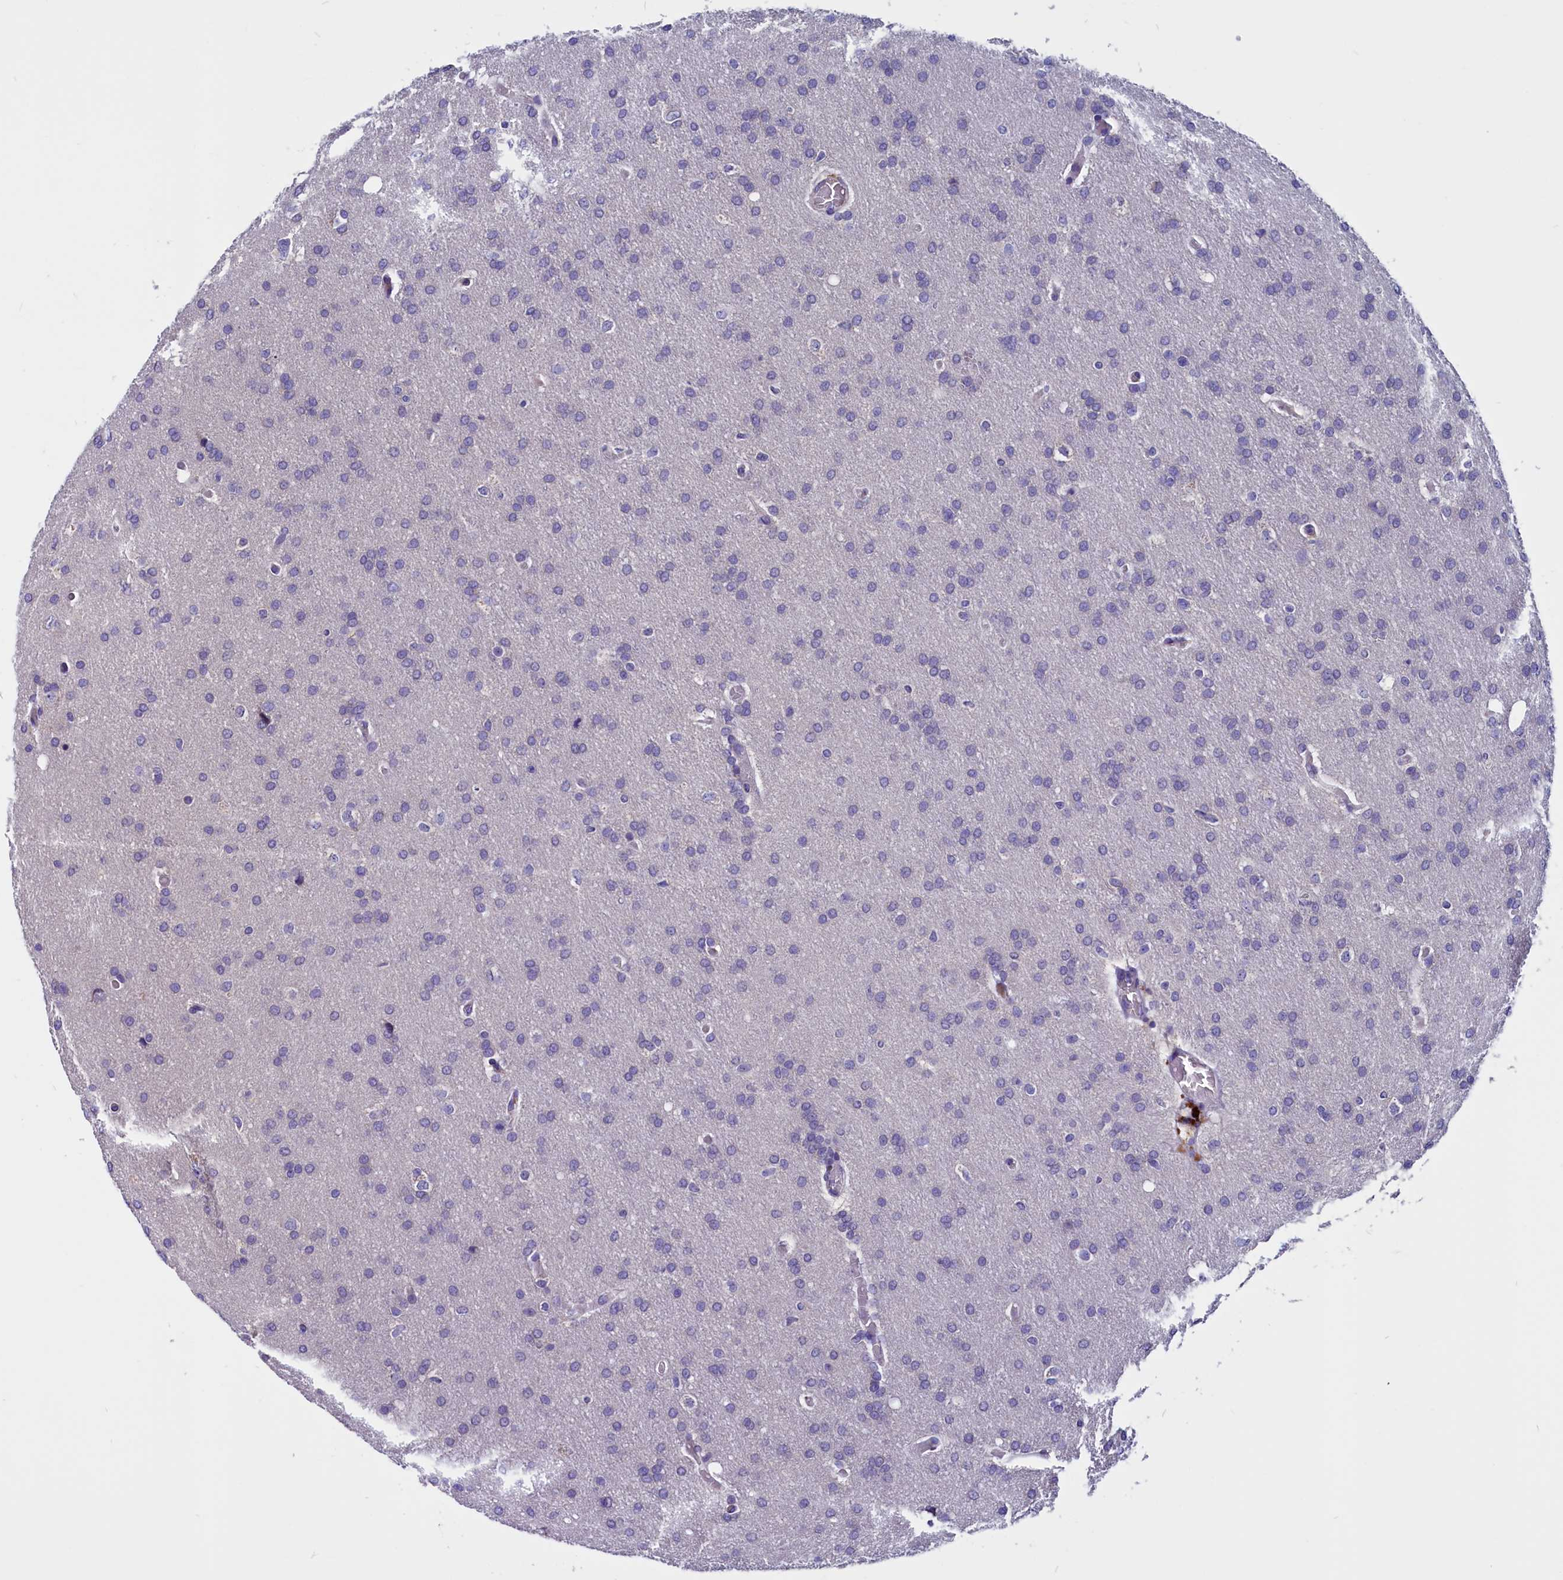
{"staining": {"intensity": "negative", "quantity": "none", "location": "none"}, "tissue": "glioma", "cell_type": "Tumor cells", "image_type": "cancer", "snomed": [{"axis": "morphology", "description": "Glioma, malignant, High grade"}, {"axis": "topography", "description": "Cerebral cortex"}], "caption": "Human glioma stained for a protein using IHC demonstrates no expression in tumor cells.", "gene": "CCBE1", "patient": {"sex": "female", "age": 36}}